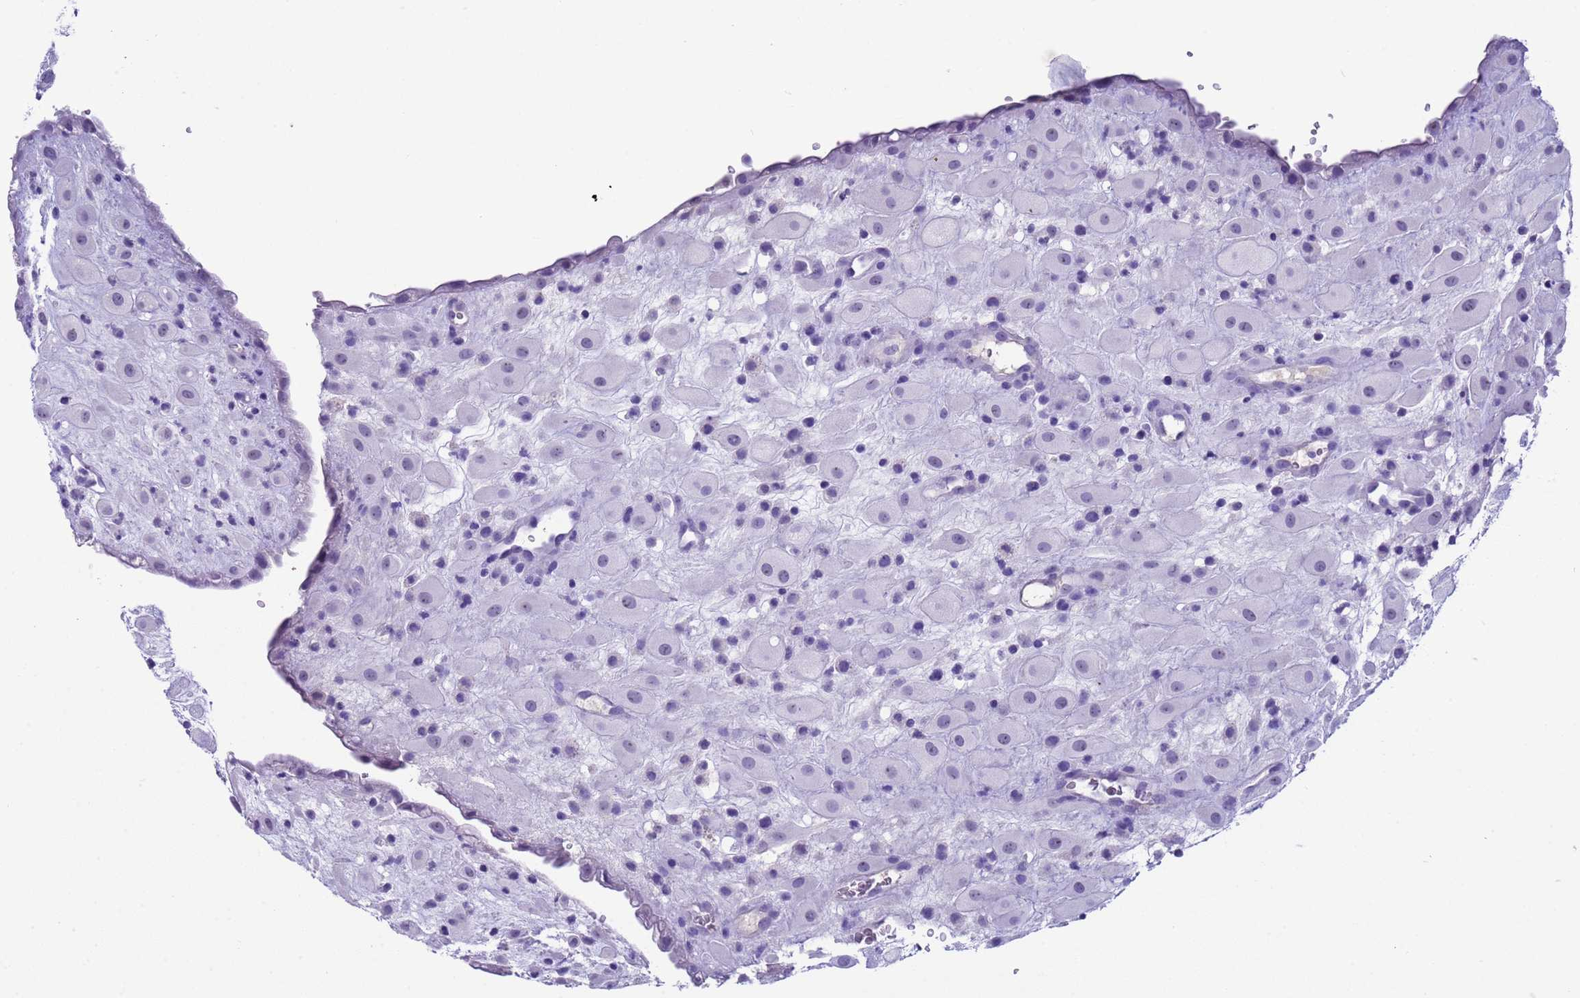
{"staining": {"intensity": "negative", "quantity": "none", "location": "none"}, "tissue": "placenta", "cell_type": "Decidual cells", "image_type": "normal", "snomed": [{"axis": "morphology", "description": "Normal tissue, NOS"}, {"axis": "topography", "description": "Placenta"}], "caption": "Immunohistochemistry photomicrograph of benign placenta: placenta stained with DAB exhibits no significant protein staining in decidual cells. (DAB (3,3'-diaminobenzidine) immunohistochemistry (IHC), high magnification).", "gene": "CKM", "patient": {"sex": "female", "age": 35}}